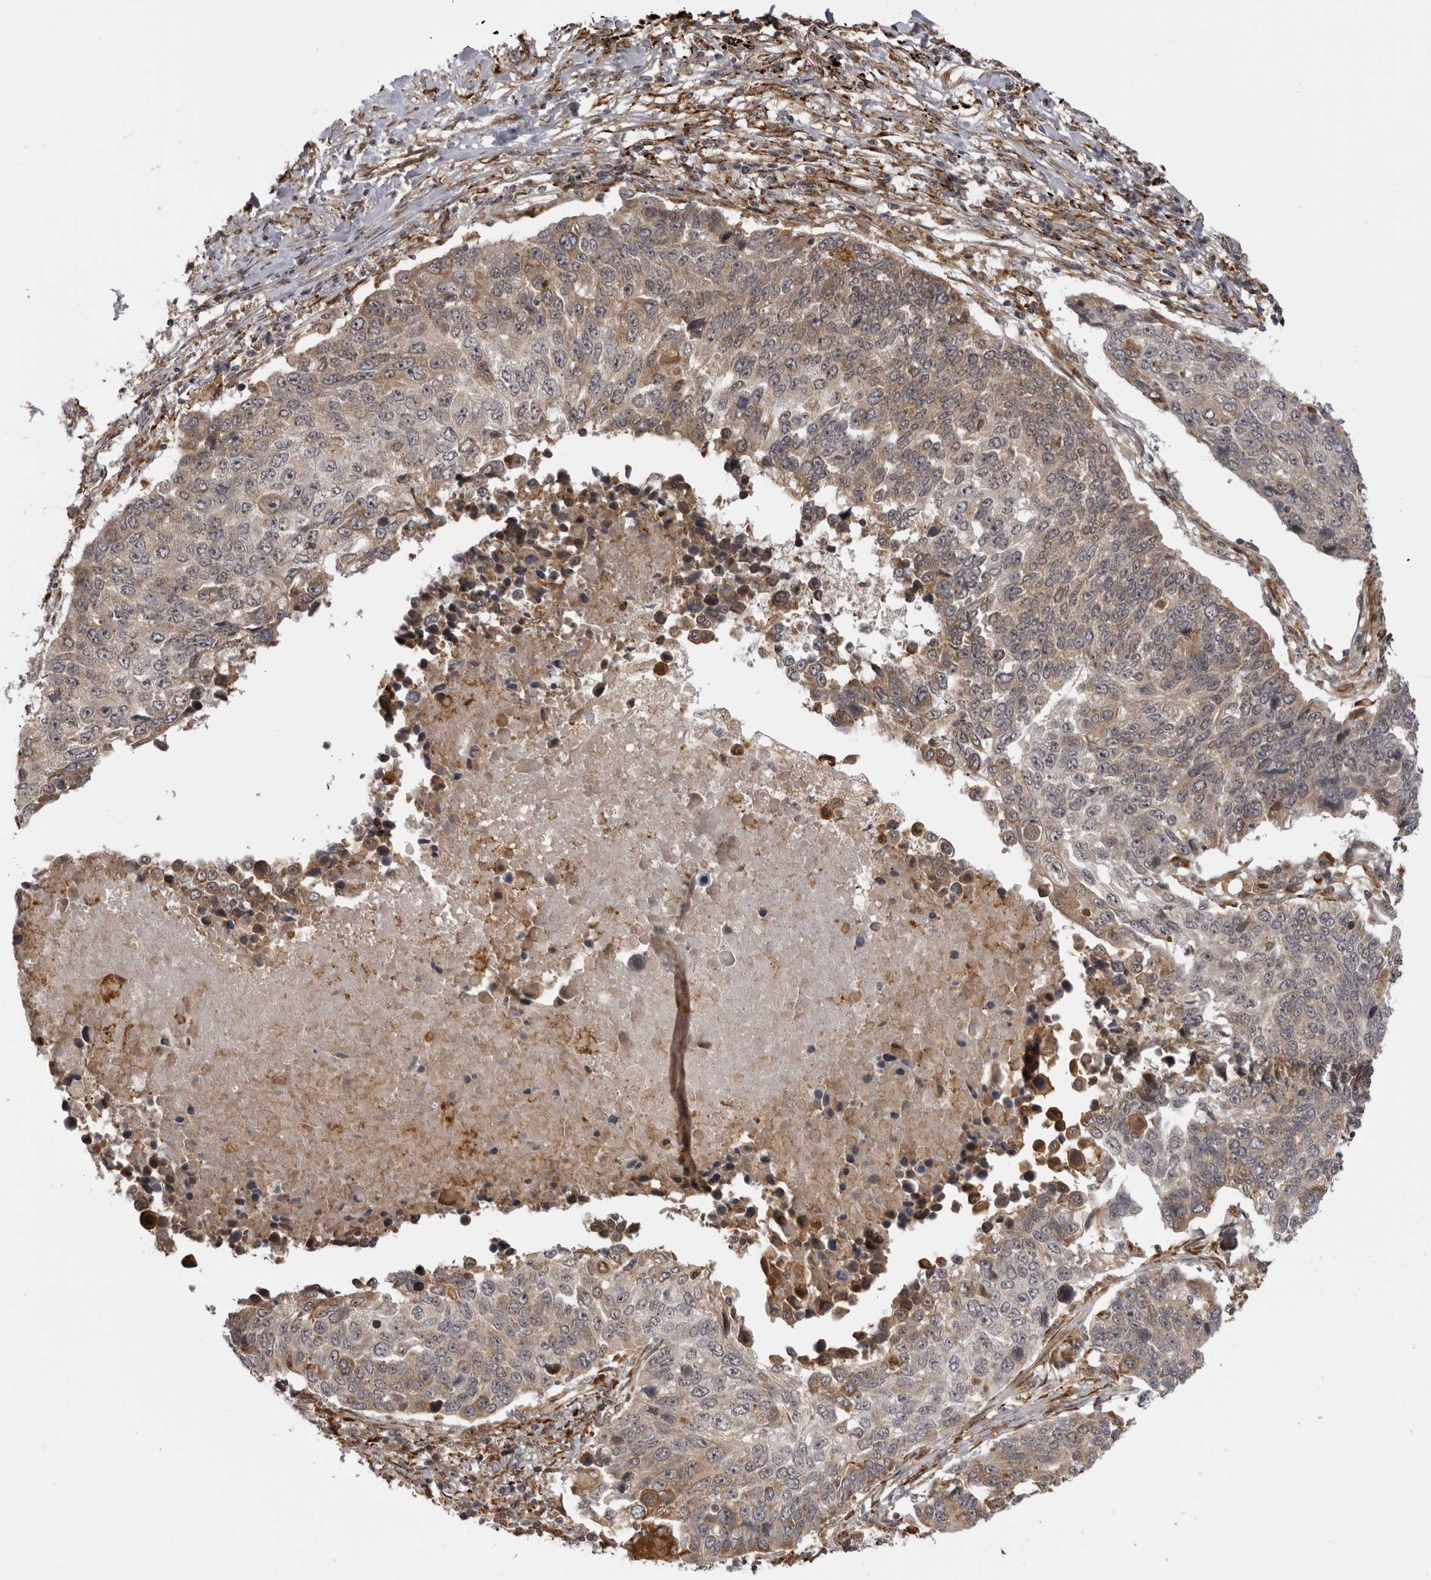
{"staining": {"intensity": "weak", "quantity": "25%-75%", "location": "cytoplasmic/membranous"}, "tissue": "lung cancer", "cell_type": "Tumor cells", "image_type": "cancer", "snomed": [{"axis": "morphology", "description": "Squamous cell carcinoma, NOS"}, {"axis": "topography", "description": "Lung"}], "caption": "This micrograph demonstrates lung cancer stained with IHC to label a protein in brown. The cytoplasmic/membranous of tumor cells show weak positivity for the protein. Nuclei are counter-stained blue.", "gene": "DNAH14", "patient": {"sex": "male", "age": 66}}